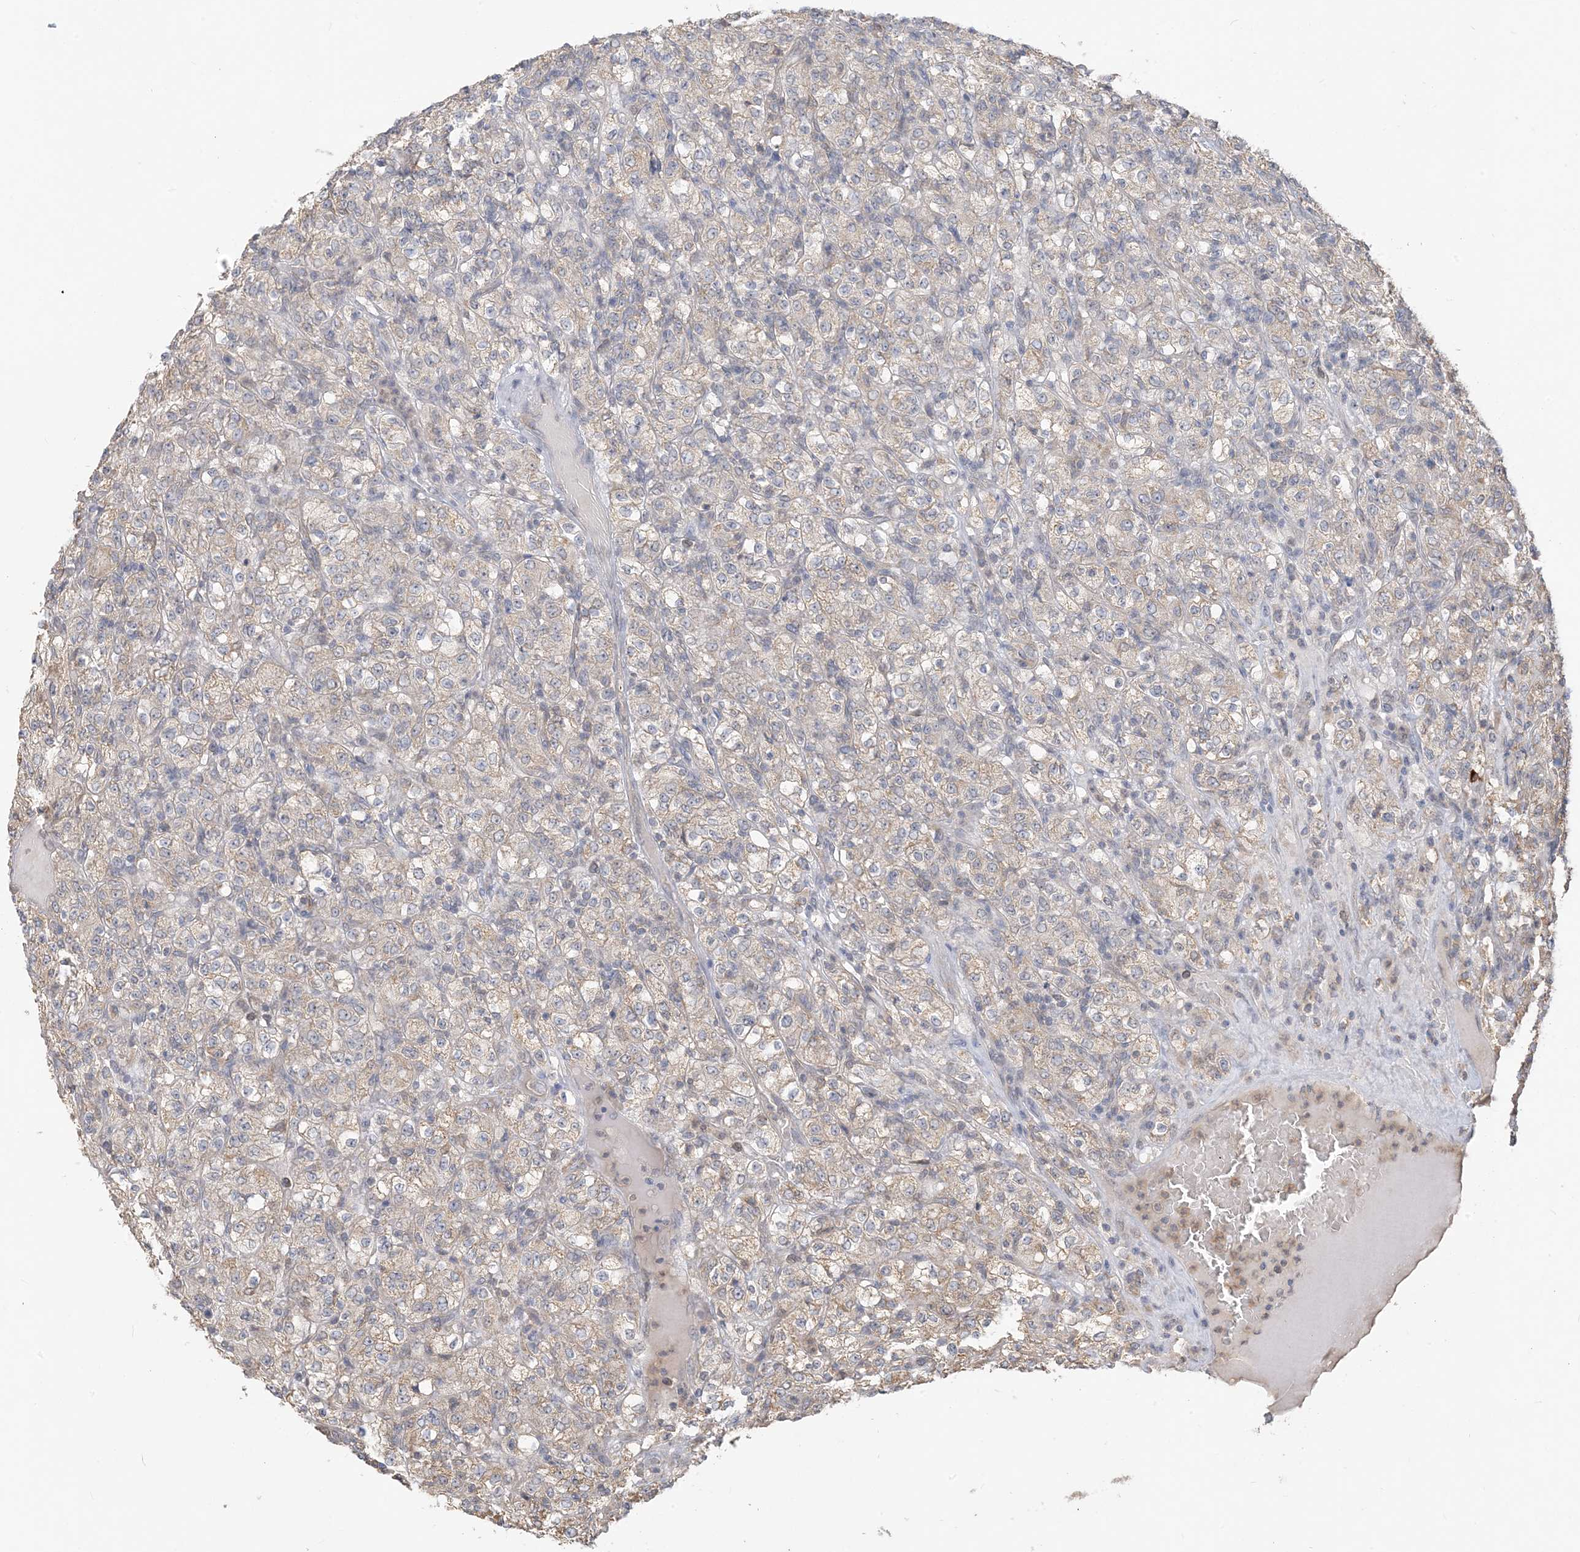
{"staining": {"intensity": "moderate", "quantity": "25%-75%", "location": "cytoplasmic/membranous"}, "tissue": "renal cancer", "cell_type": "Tumor cells", "image_type": "cancer", "snomed": [{"axis": "morphology", "description": "Normal tissue, NOS"}, {"axis": "morphology", "description": "Adenocarcinoma, NOS"}, {"axis": "topography", "description": "Kidney"}], "caption": "An image showing moderate cytoplasmic/membranous positivity in about 25%-75% of tumor cells in renal adenocarcinoma, as visualized by brown immunohistochemical staining.", "gene": "MCOLN1", "patient": {"sex": "female", "age": 72}}